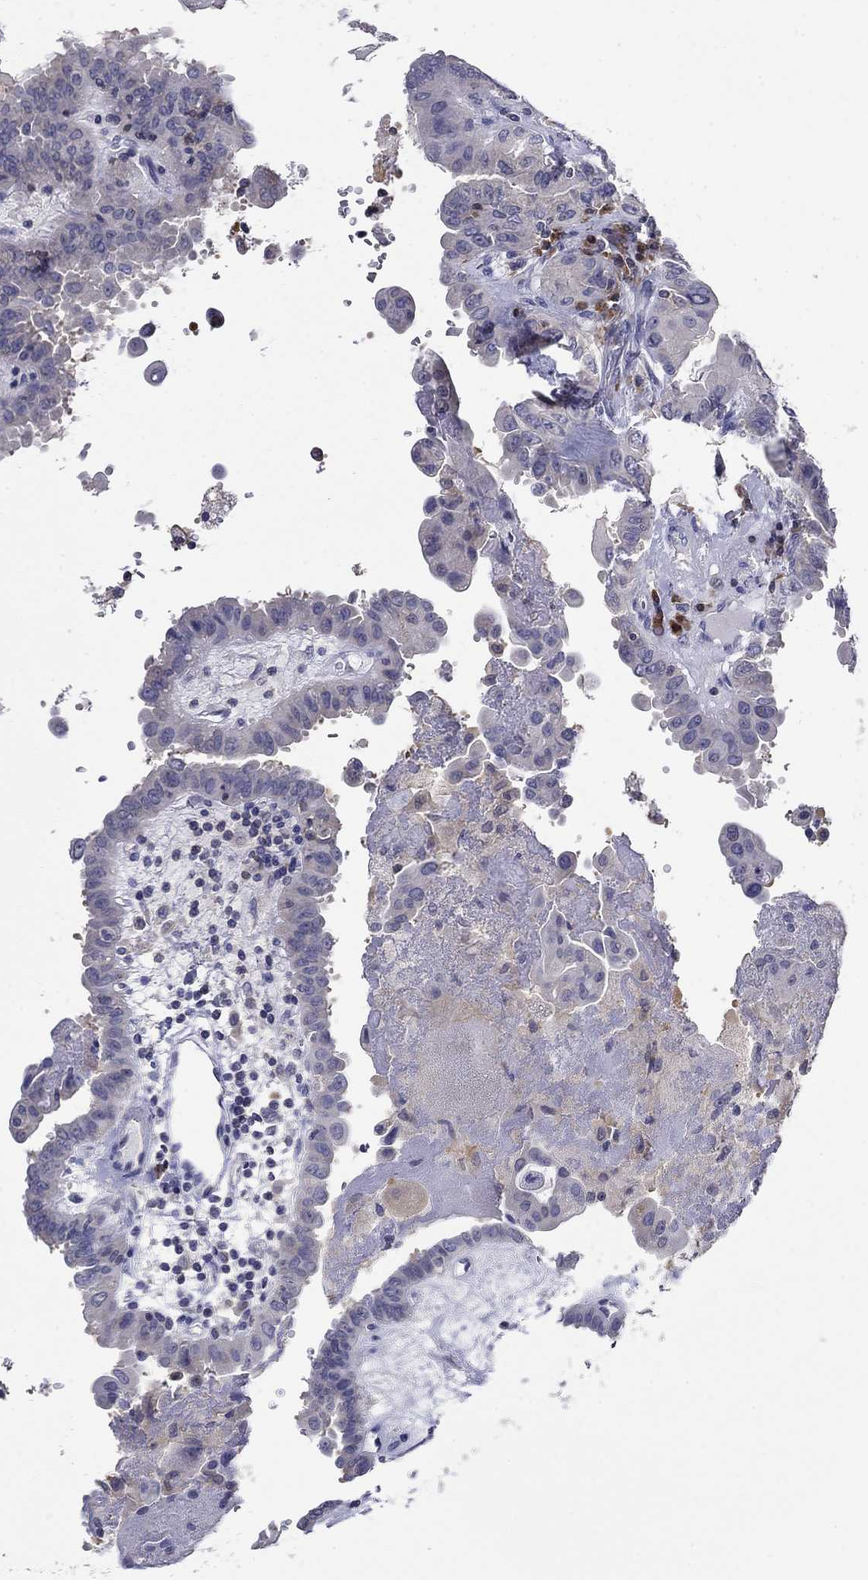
{"staining": {"intensity": "negative", "quantity": "none", "location": "none"}, "tissue": "thyroid cancer", "cell_type": "Tumor cells", "image_type": "cancer", "snomed": [{"axis": "morphology", "description": "Papillary adenocarcinoma, NOS"}, {"axis": "topography", "description": "Thyroid gland"}], "caption": "The IHC micrograph has no significant staining in tumor cells of thyroid papillary adenocarcinoma tissue.", "gene": "POU2F2", "patient": {"sex": "female", "age": 37}}